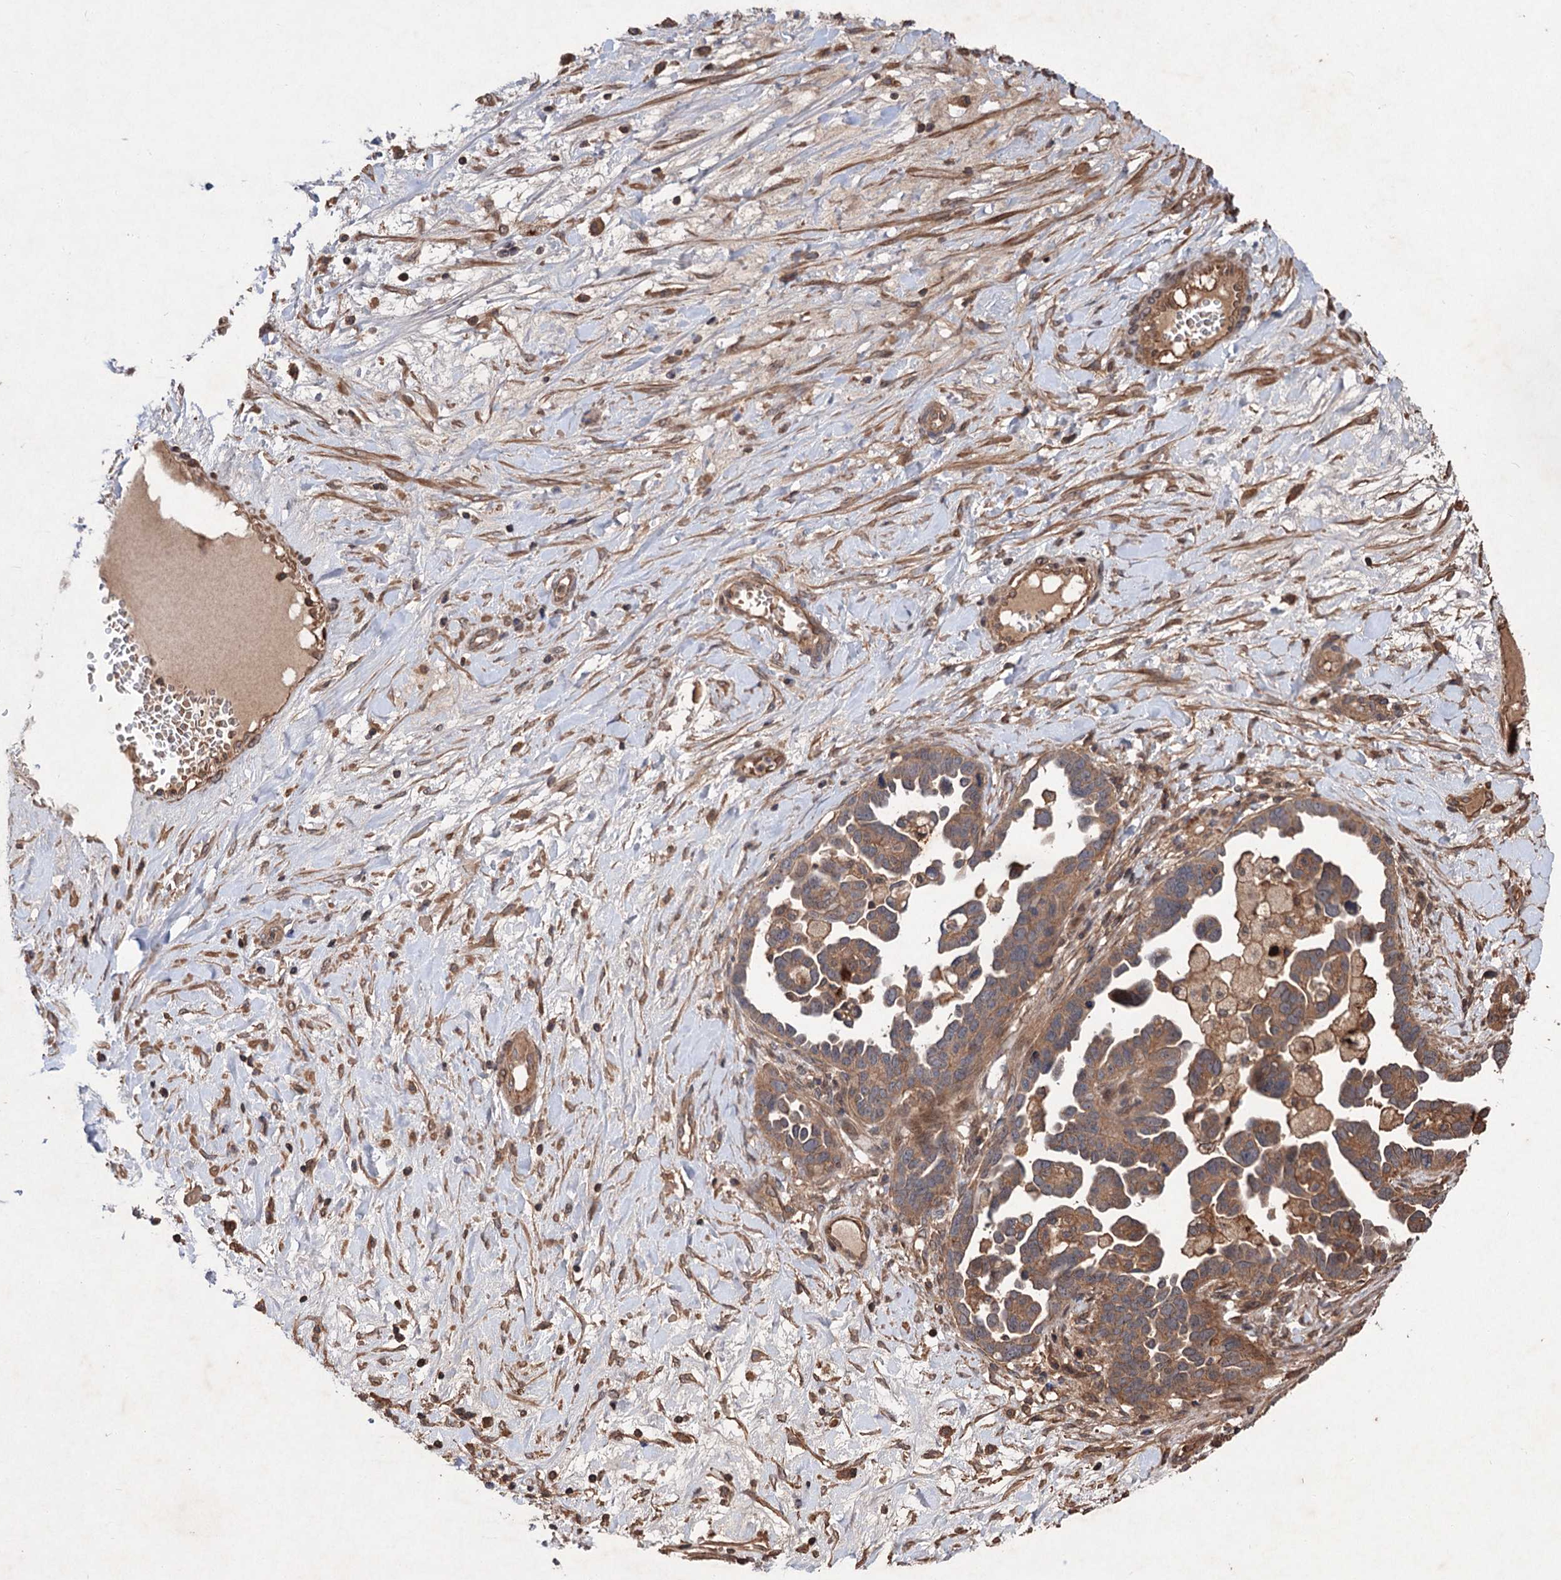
{"staining": {"intensity": "moderate", "quantity": ">75%", "location": "cytoplasmic/membranous"}, "tissue": "ovarian cancer", "cell_type": "Tumor cells", "image_type": "cancer", "snomed": [{"axis": "morphology", "description": "Cystadenocarcinoma, serous, NOS"}, {"axis": "topography", "description": "Ovary"}], "caption": "Protein staining of ovarian serous cystadenocarcinoma tissue shows moderate cytoplasmic/membranous staining in approximately >75% of tumor cells.", "gene": "ADK", "patient": {"sex": "female", "age": 54}}